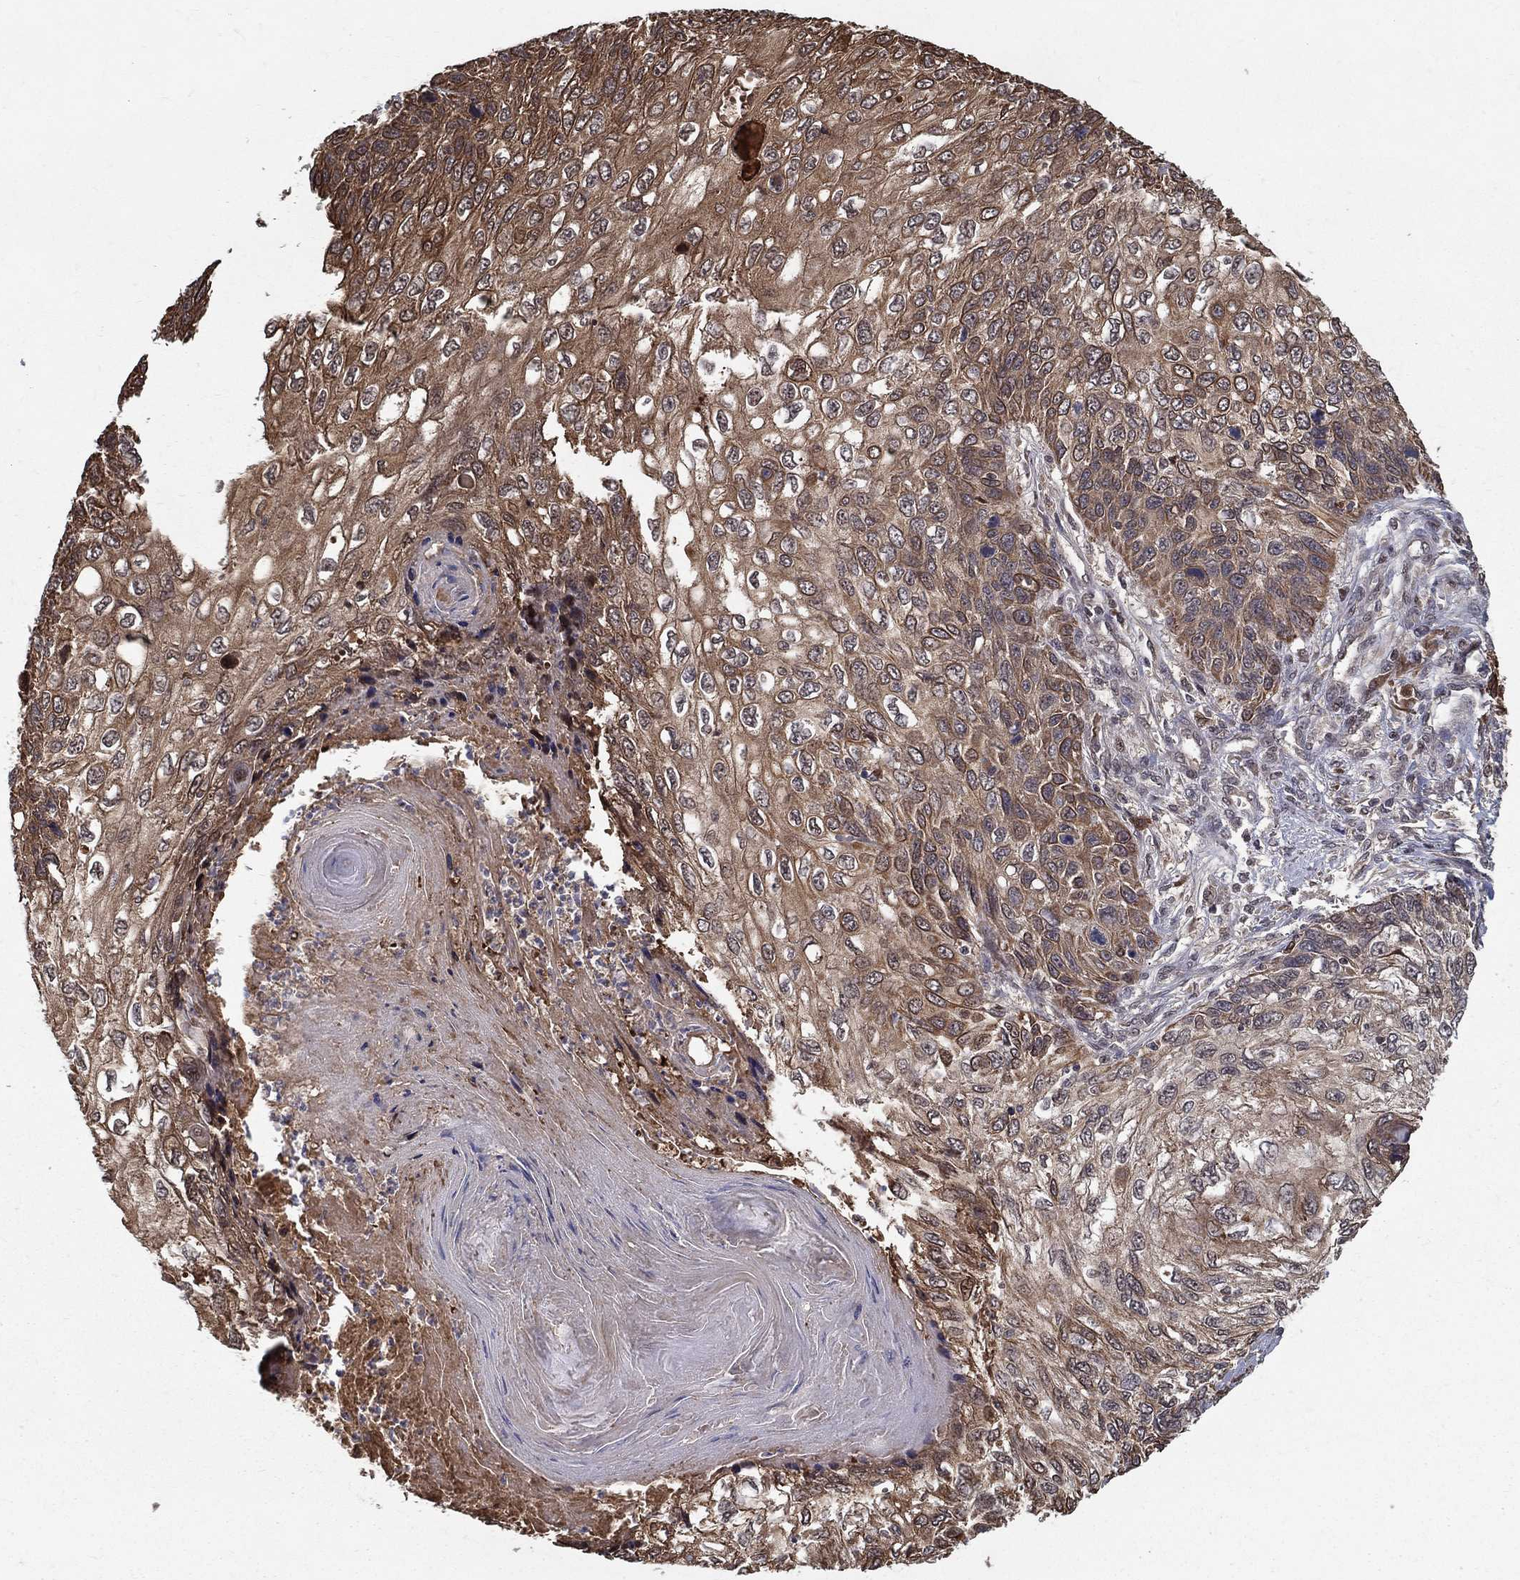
{"staining": {"intensity": "moderate", "quantity": ">75%", "location": "cytoplasmic/membranous"}, "tissue": "skin cancer", "cell_type": "Tumor cells", "image_type": "cancer", "snomed": [{"axis": "morphology", "description": "Squamous cell carcinoma, NOS"}, {"axis": "topography", "description": "Skin"}], "caption": "The photomicrograph reveals immunohistochemical staining of skin cancer (squamous cell carcinoma). There is moderate cytoplasmic/membranous expression is appreciated in about >75% of tumor cells. (Stains: DAB (3,3'-diaminobenzidine) in brown, nuclei in blue, Microscopy: brightfield microscopy at high magnification).", "gene": "SLC6A6", "patient": {"sex": "male", "age": 92}}